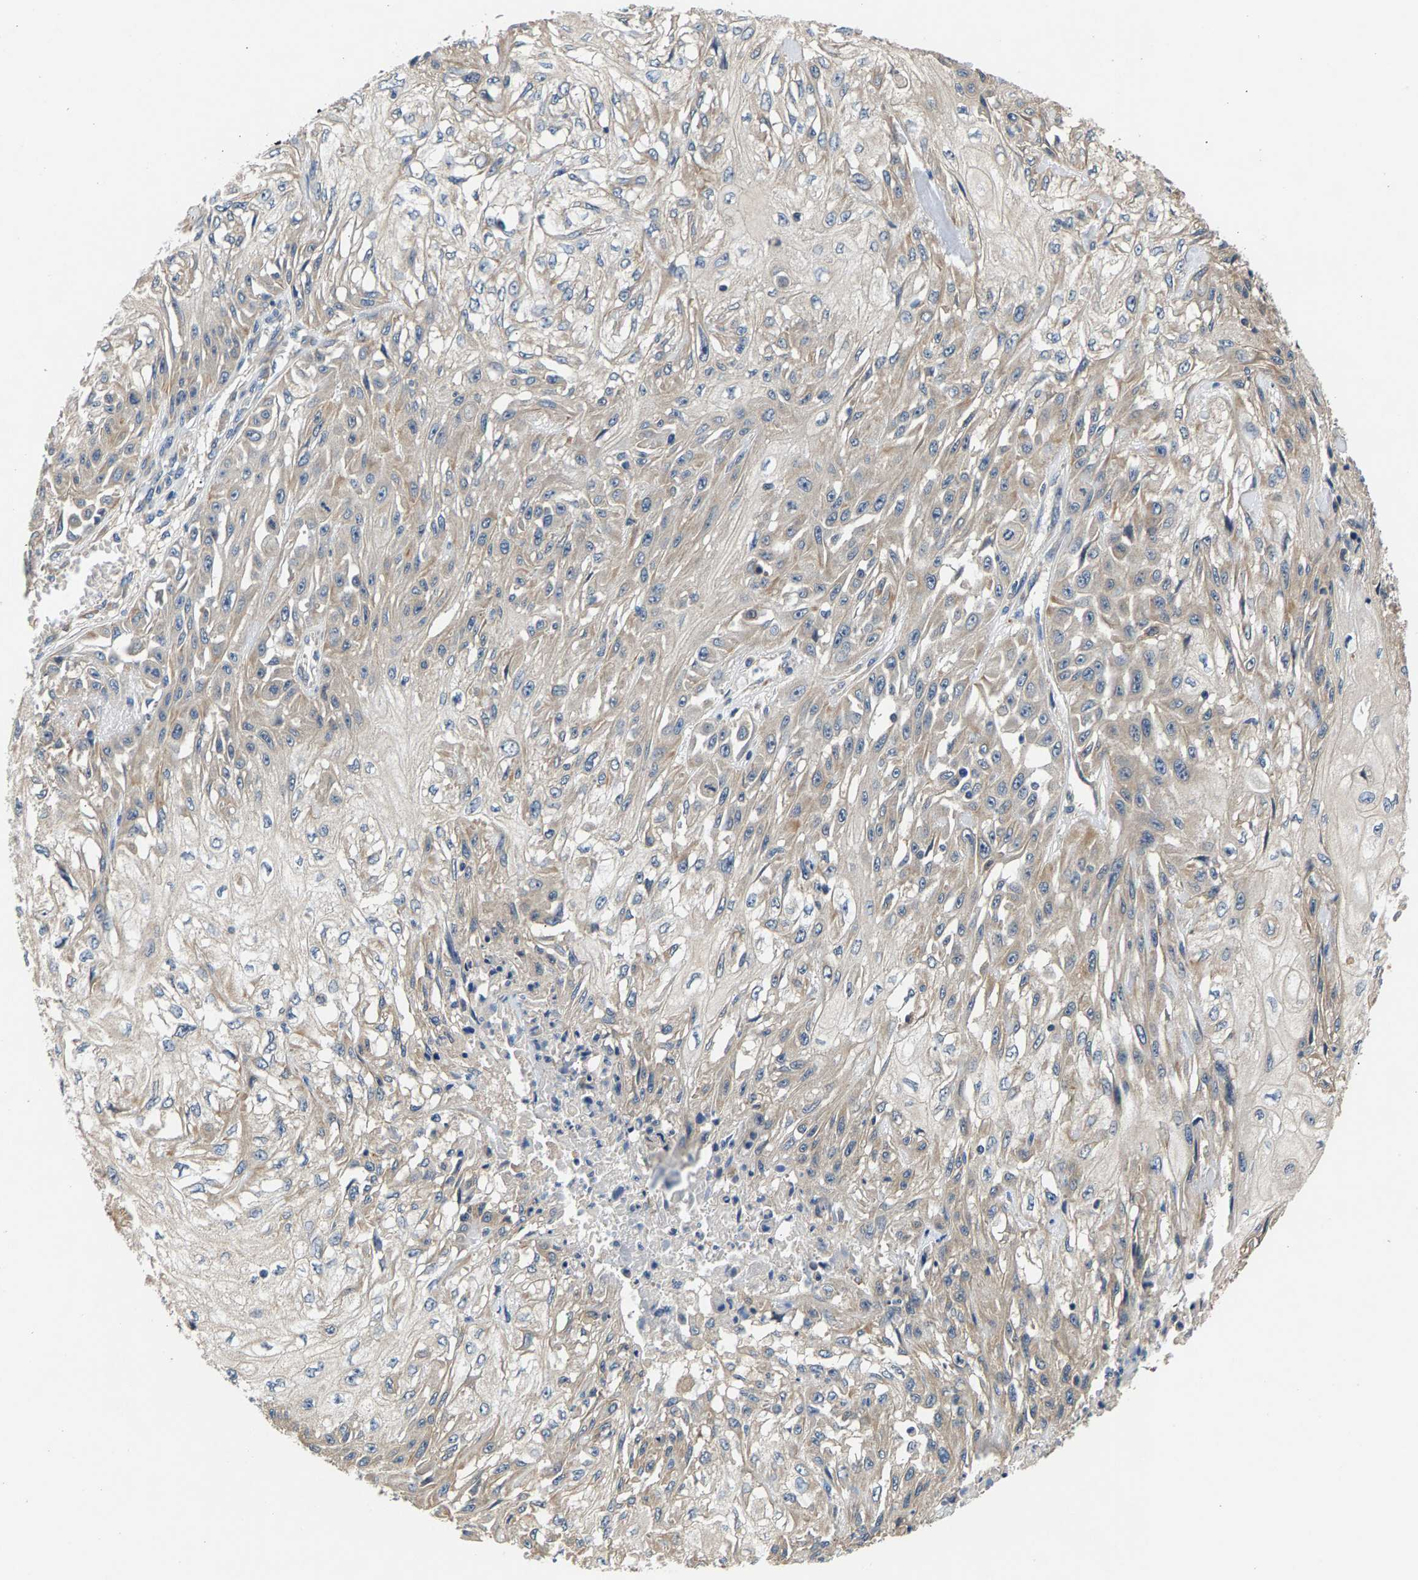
{"staining": {"intensity": "weak", "quantity": ">75%", "location": "cytoplasmic/membranous"}, "tissue": "skin cancer", "cell_type": "Tumor cells", "image_type": "cancer", "snomed": [{"axis": "morphology", "description": "Squamous cell carcinoma, NOS"}, {"axis": "morphology", "description": "Squamous cell carcinoma, metastatic, NOS"}, {"axis": "topography", "description": "Skin"}, {"axis": "topography", "description": "Lymph node"}], "caption": "Skin metastatic squamous cell carcinoma stained with DAB (3,3'-diaminobenzidine) immunohistochemistry (IHC) shows low levels of weak cytoplasmic/membranous expression in approximately >75% of tumor cells. (brown staining indicates protein expression, while blue staining denotes nuclei).", "gene": "NT5C", "patient": {"sex": "male", "age": 75}}